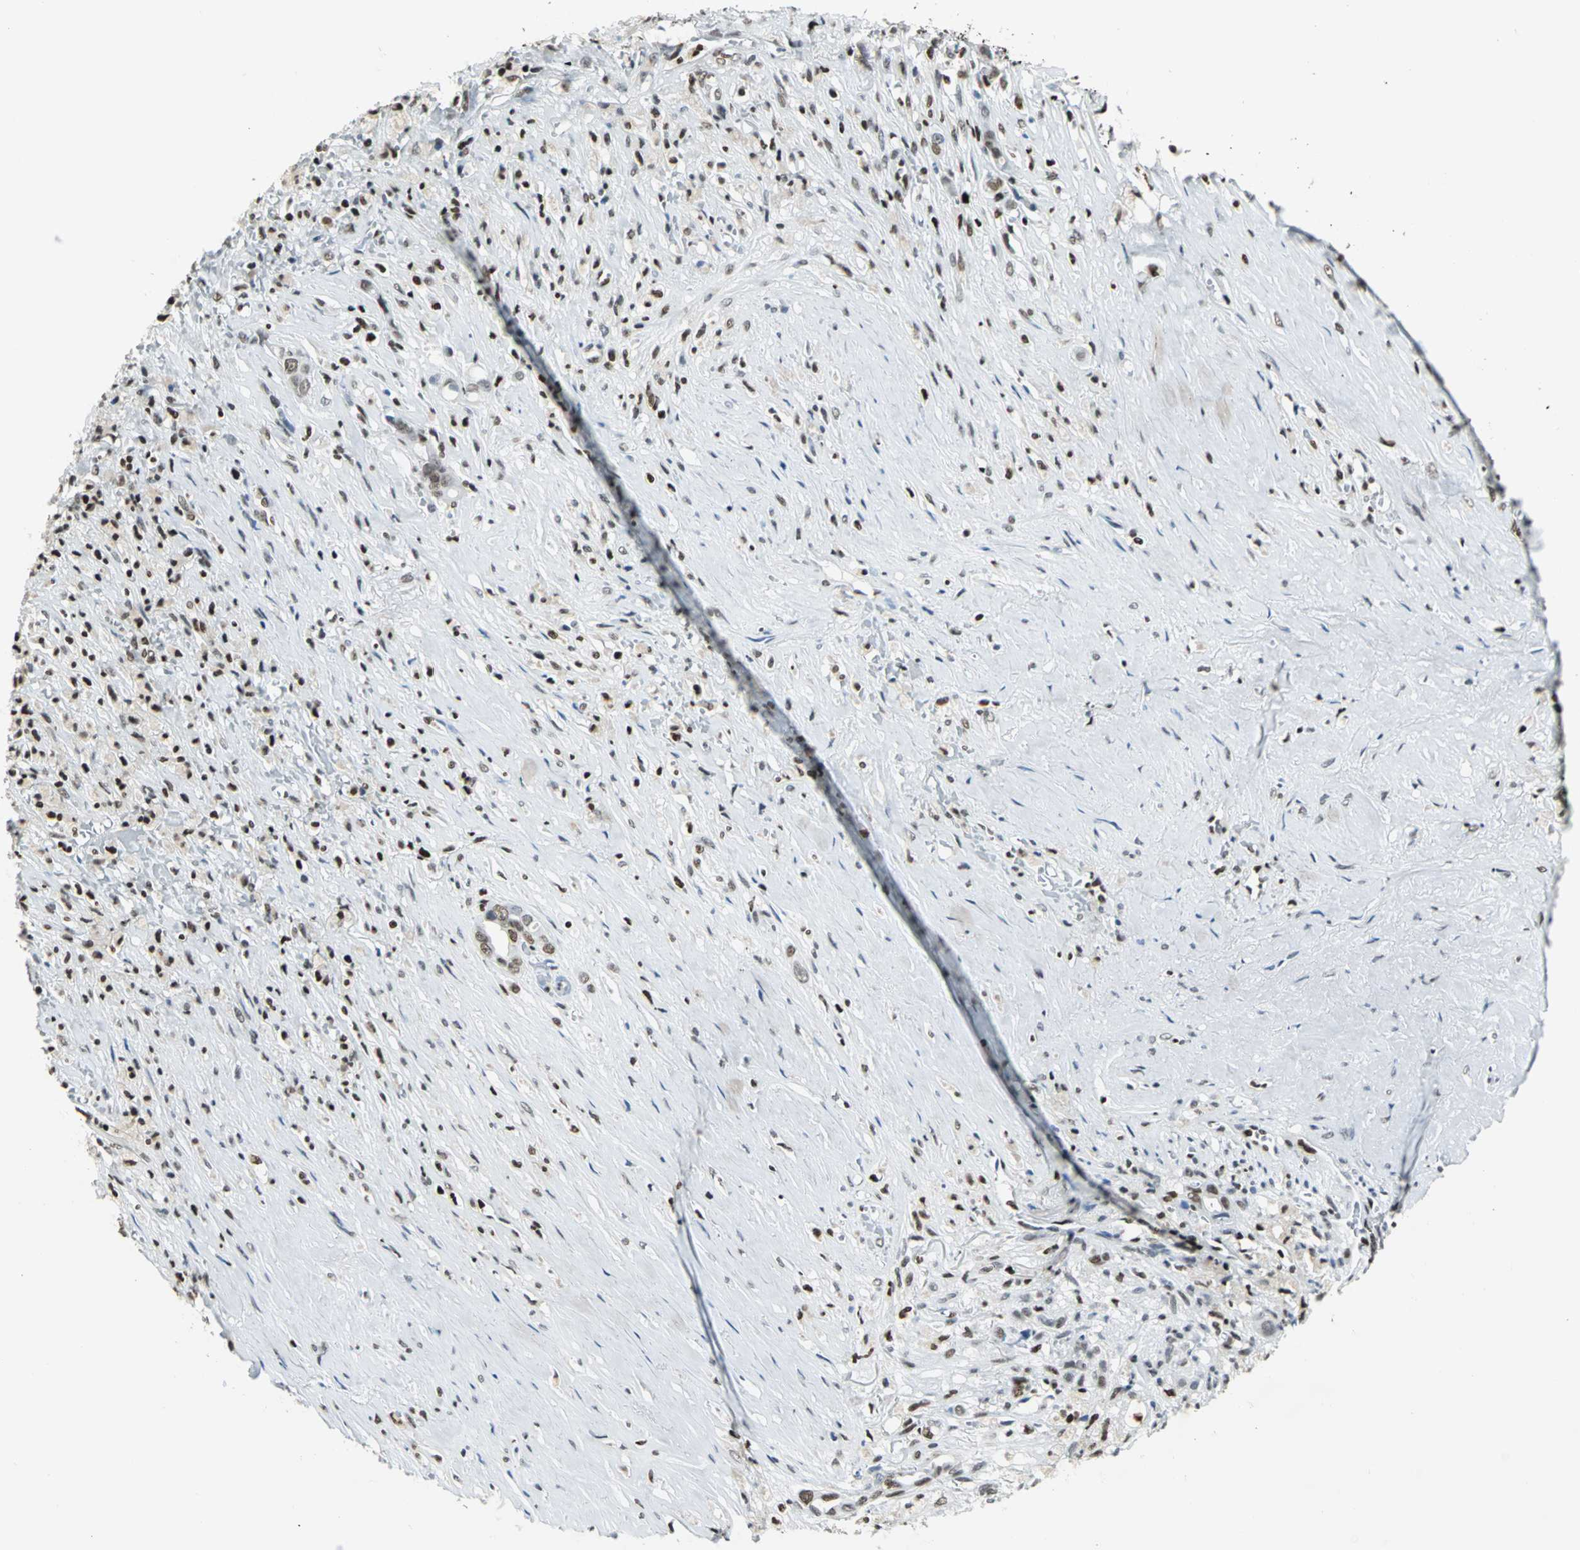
{"staining": {"intensity": "moderate", "quantity": ">75%", "location": "nuclear"}, "tissue": "liver cancer", "cell_type": "Tumor cells", "image_type": "cancer", "snomed": [{"axis": "morphology", "description": "Cholangiocarcinoma"}, {"axis": "topography", "description": "Liver"}], "caption": "IHC image of neoplastic tissue: human liver cancer stained using immunohistochemistry displays medium levels of moderate protein expression localized specifically in the nuclear of tumor cells, appearing as a nuclear brown color.", "gene": "HNRNPD", "patient": {"sex": "female", "age": 70}}